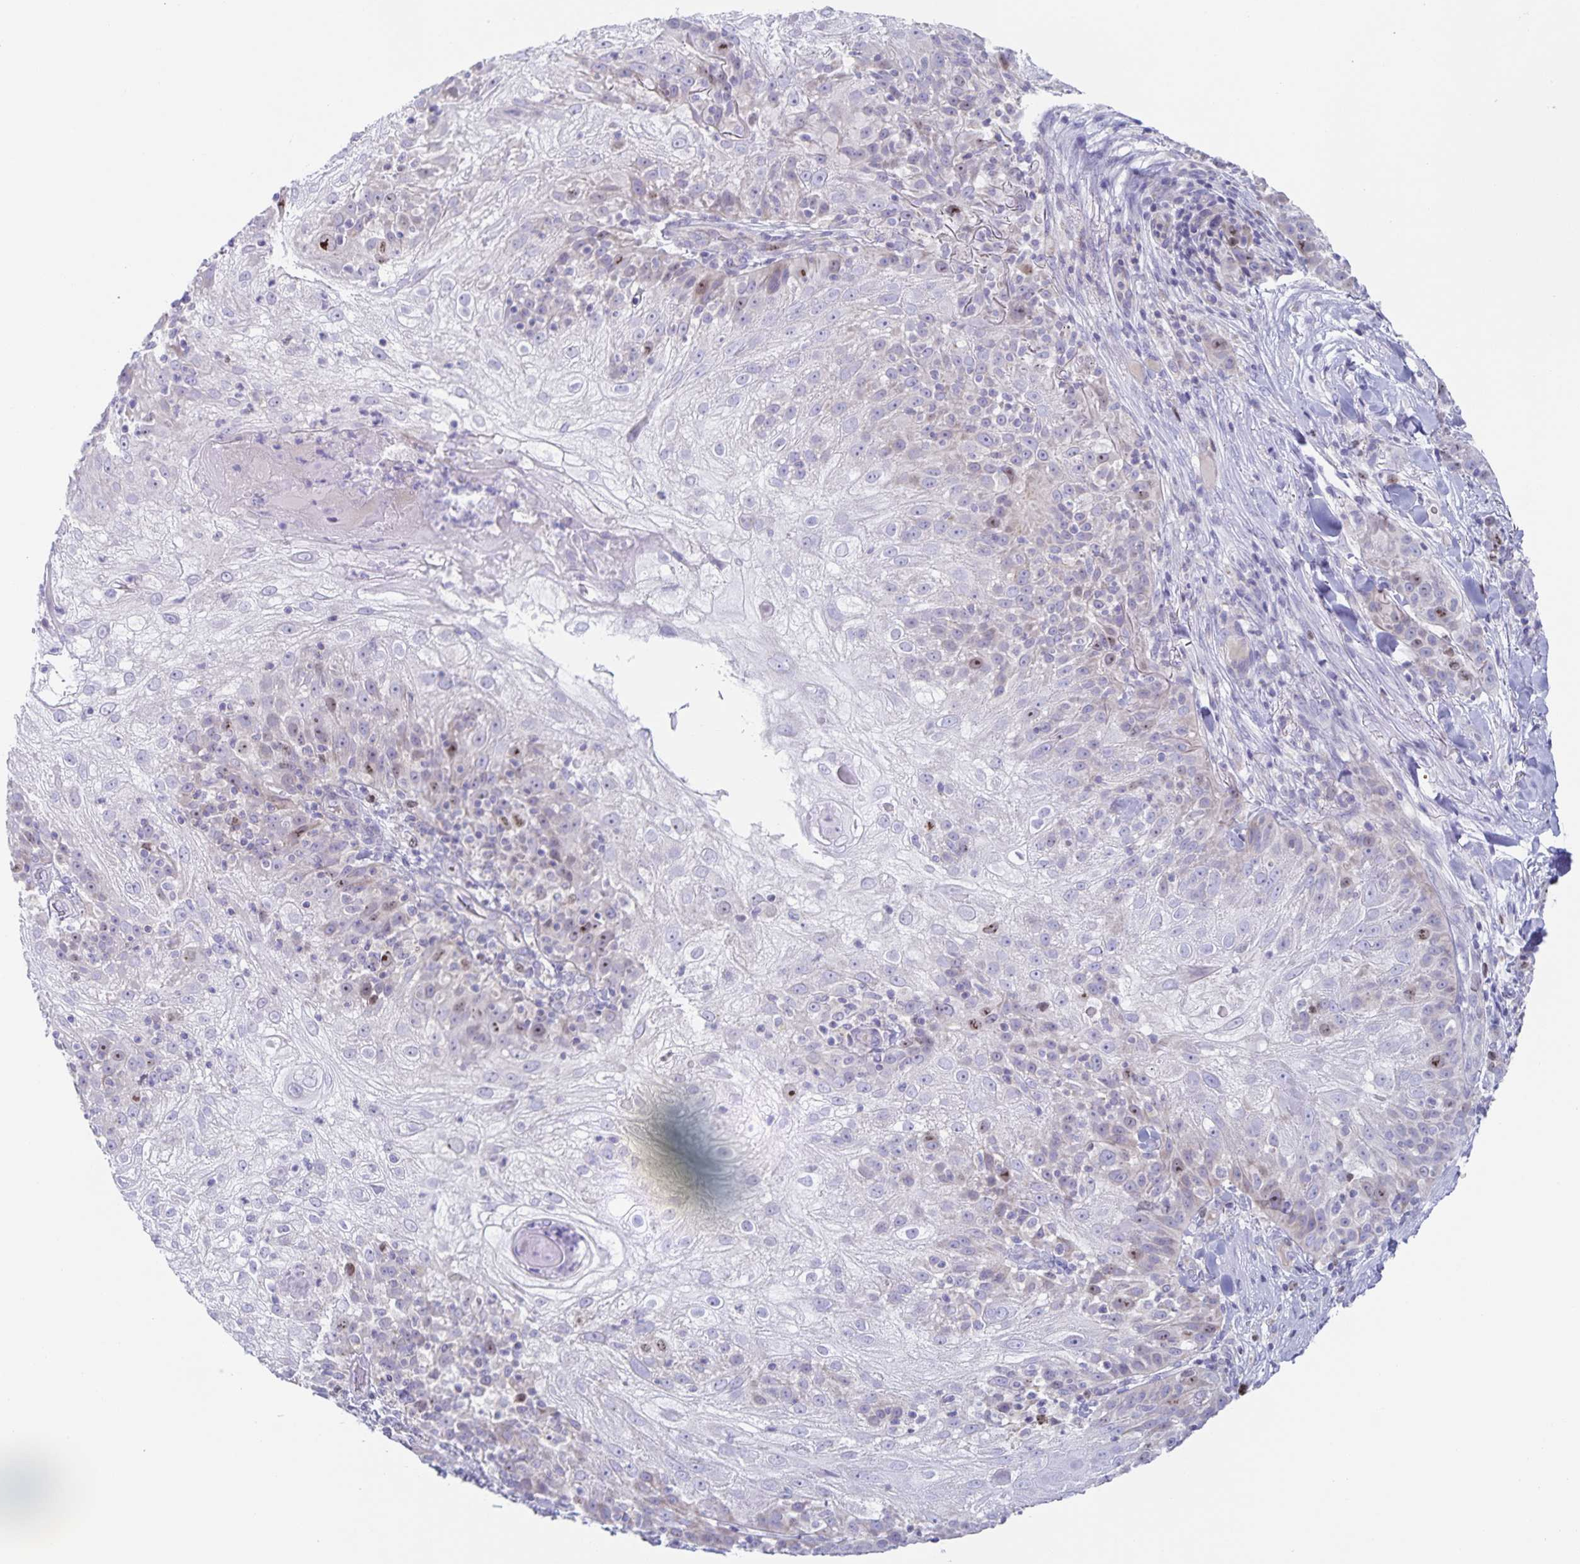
{"staining": {"intensity": "weak", "quantity": "<25%", "location": "nuclear"}, "tissue": "skin cancer", "cell_type": "Tumor cells", "image_type": "cancer", "snomed": [{"axis": "morphology", "description": "Normal tissue, NOS"}, {"axis": "morphology", "description": "Squamous cell carcinoma, NOS"}, {"axis": "topography", "description": "Skin"}], "caption": "DAB (3,3'-diaminobenzidine) immunohistochemical staining of squamous cell carcinoma (skin) demonstrates no significant staining in tumor cells.", "gene": "CENPH", "patient": {"sex": "female", "age": 83}}